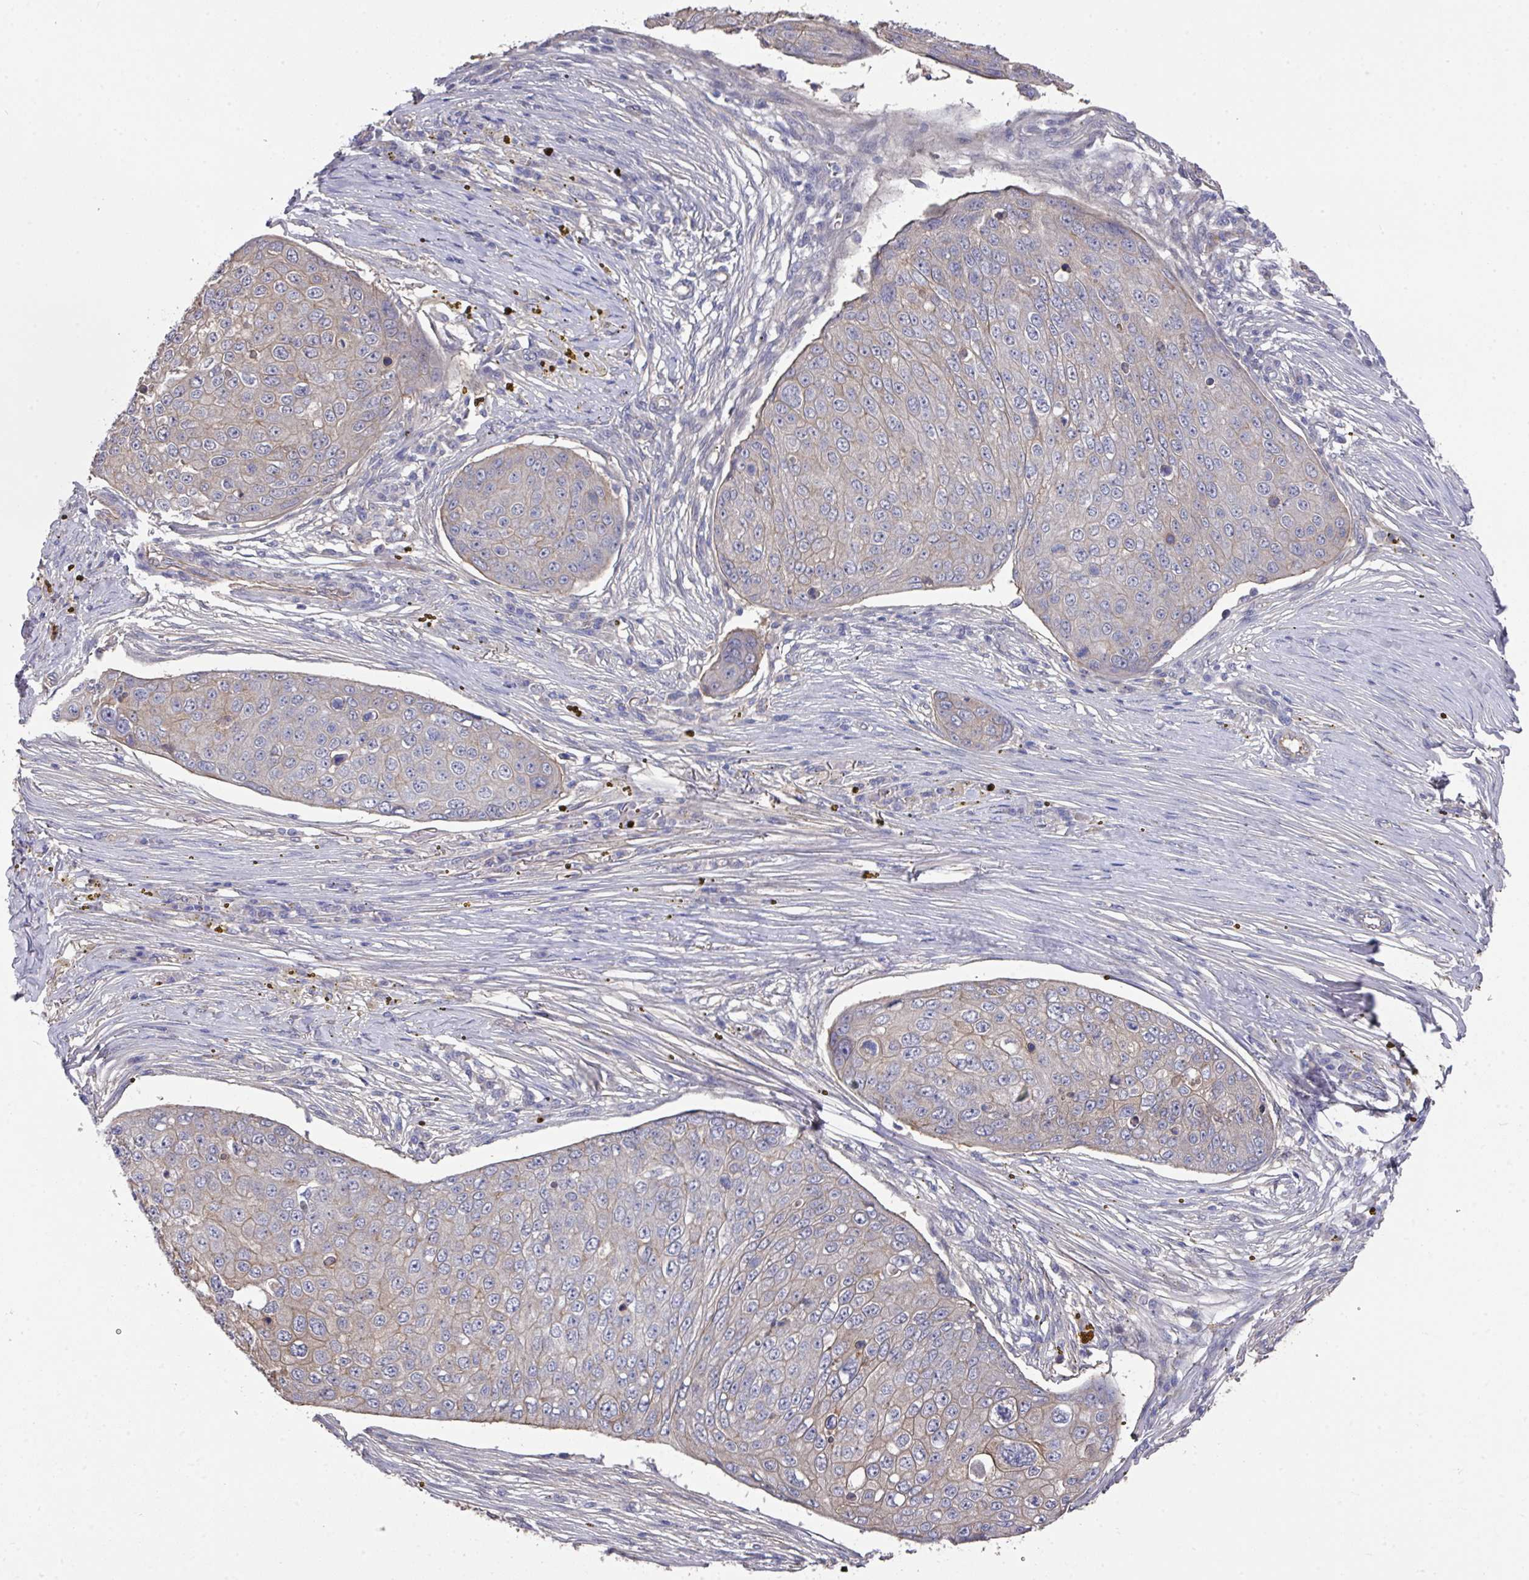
{"staining": {"intensity": "weak", "quantity": "25%-75%", "location": "cytoplasmic/membranous"}, "tissue": "skin cancer", "cell_type": "Tumor cells", "image_type": "cancer", "snomed": [{"axis": "morphology", "description": "Squamous cell carcinoma, NOS"}, {"axis": "topography", "description": "Skin"}], "caption": "A brown stain shows weak cytoplasmic/membranous expression of a protein in skin cancer tumor cells.", "gene": "PRR5", "patient": {"sex": "male", "age": 71}}